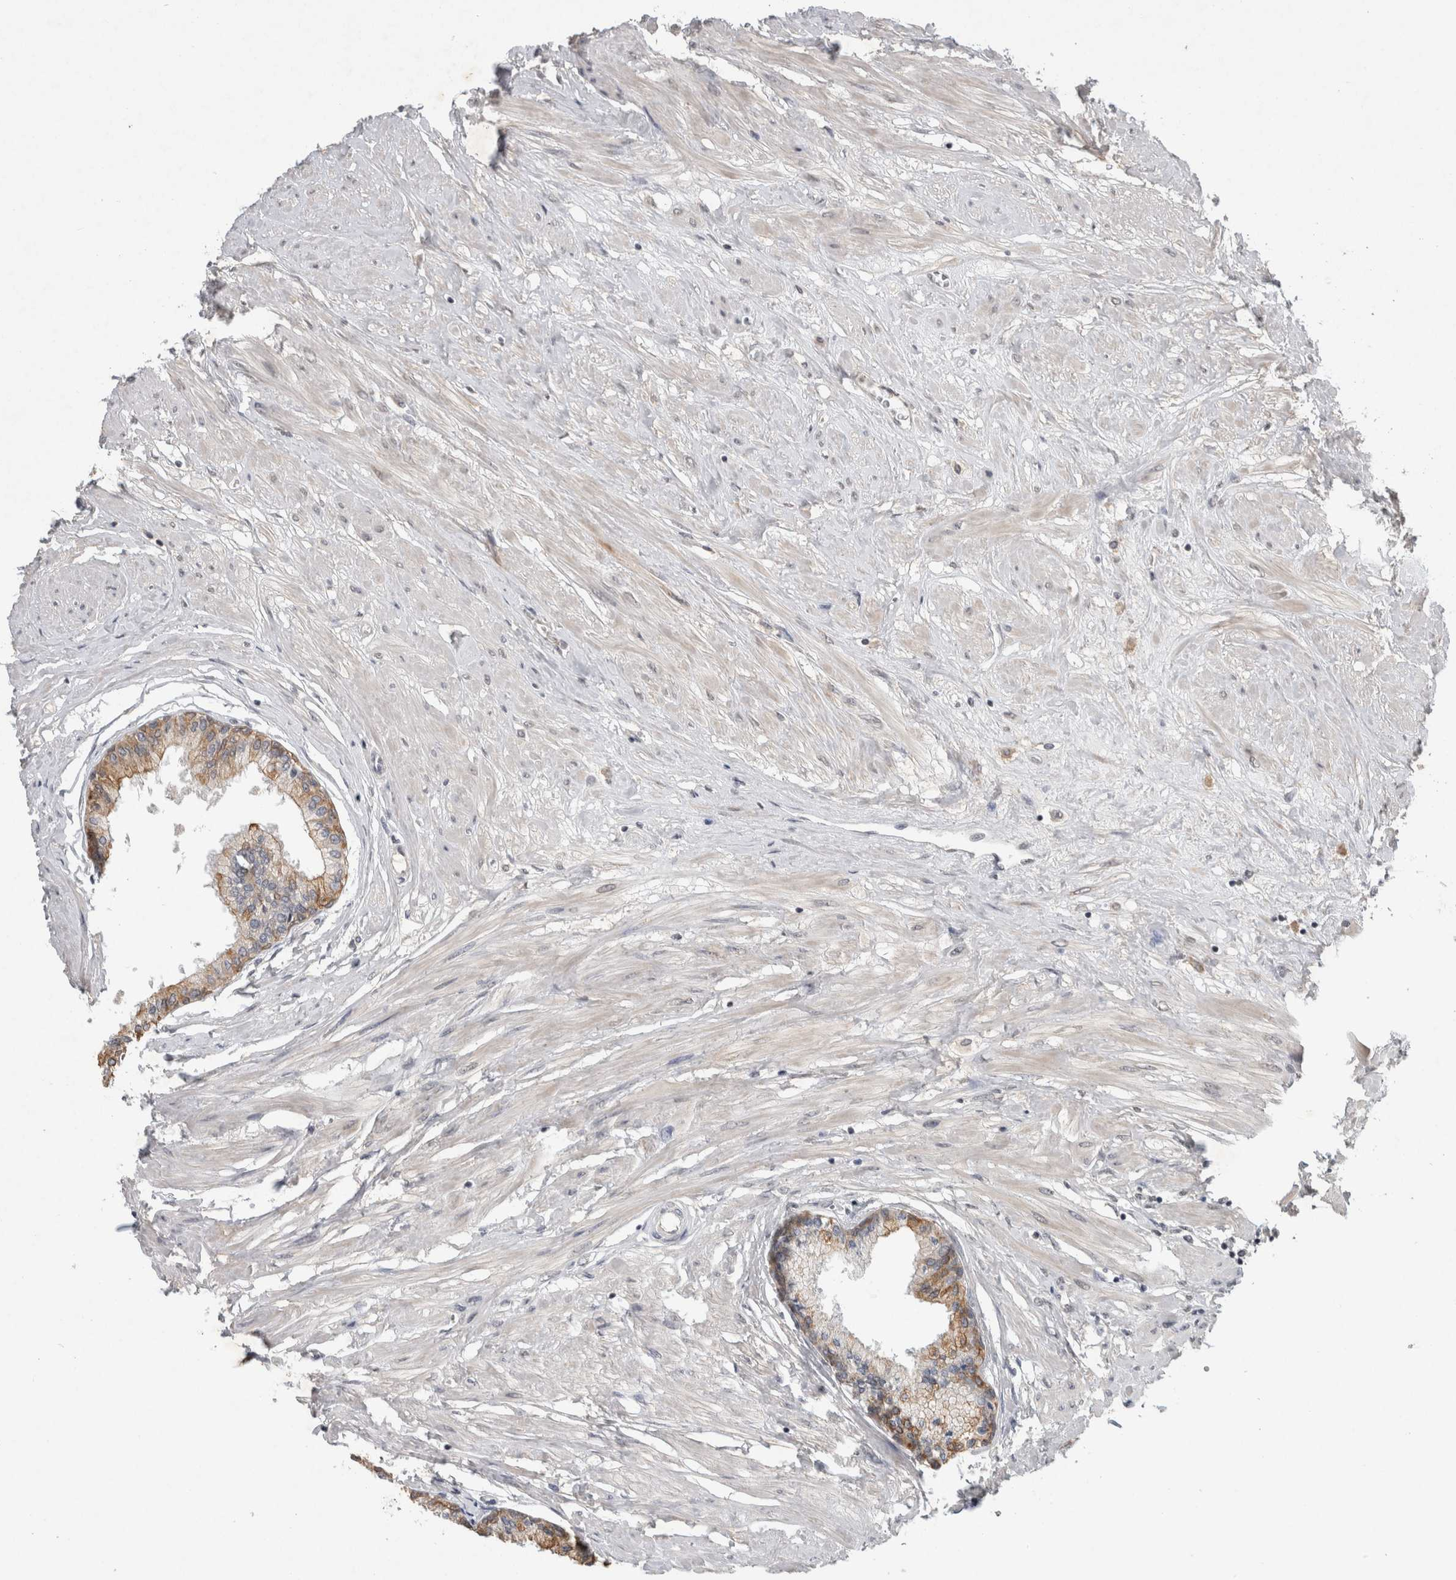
{"staining": {"intensity": "moderate", "quantity": "<25%", "location": "cytoplasmic/membranous"}, "tissue": "seminal vesicle", "cell_type": "Glandular cells", "image_type": "normal", "snomed": [{"axis": "morphology", "description": "Normal tissue, NOS"}, {"axis": "topography", "description": "Prostate"}, {"axis": "topography", "description": "Seminal veicle"}], "caption": "Brown immunohistochemical staining in benign human seminal vesicle shows moderate cytoplasmic/membranous expression in about <25% of glandular cells. Immunohistochemistry stains the protein in brown and the nuclei are stained blue.", "gene": "RHPN1", "patient": {"sex": "male", "age": 60}}